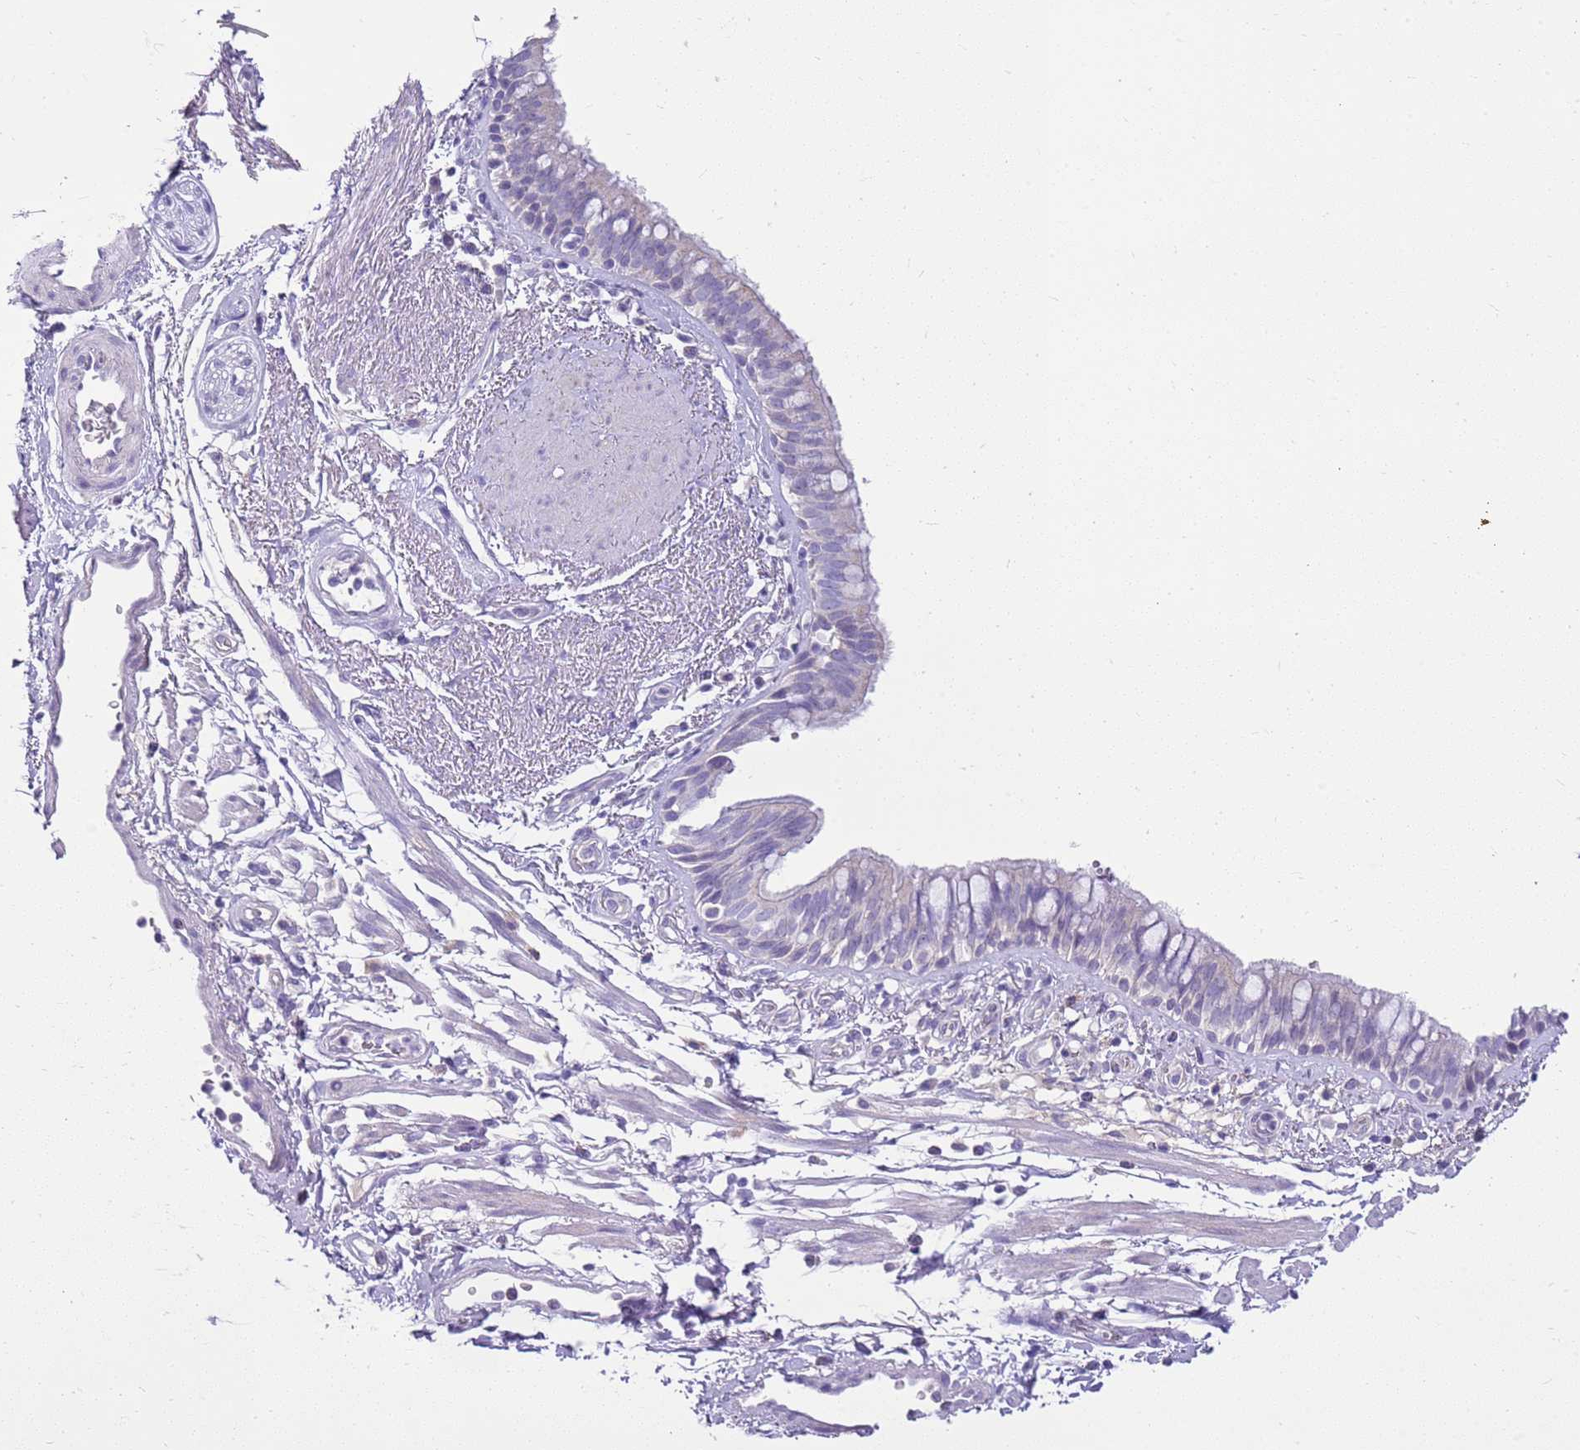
{"staining": {"intensity": "negative", "quantity": "none", "location": "none"}, "tissue": "bronchus", "cell_type": "Respiratory epithelial cells", "image_type": "normal", "snomed": [{"axis": "morphology", "description": "Normal tissue, NOS"}, {"axis": "morphology", "description": "Neoplasm, uncertain whether benign or malignant"}, {"axis": "topography", "description": "Bronchus"}, {"axis": "topography", "description": "Lung"}], "caption": "This is a image of IHC staining of normal bronchus, which shows no expression in respiratory epithelial cells.", "gene": "FABP2", "patient": {"sex": "male", "age": 55}}